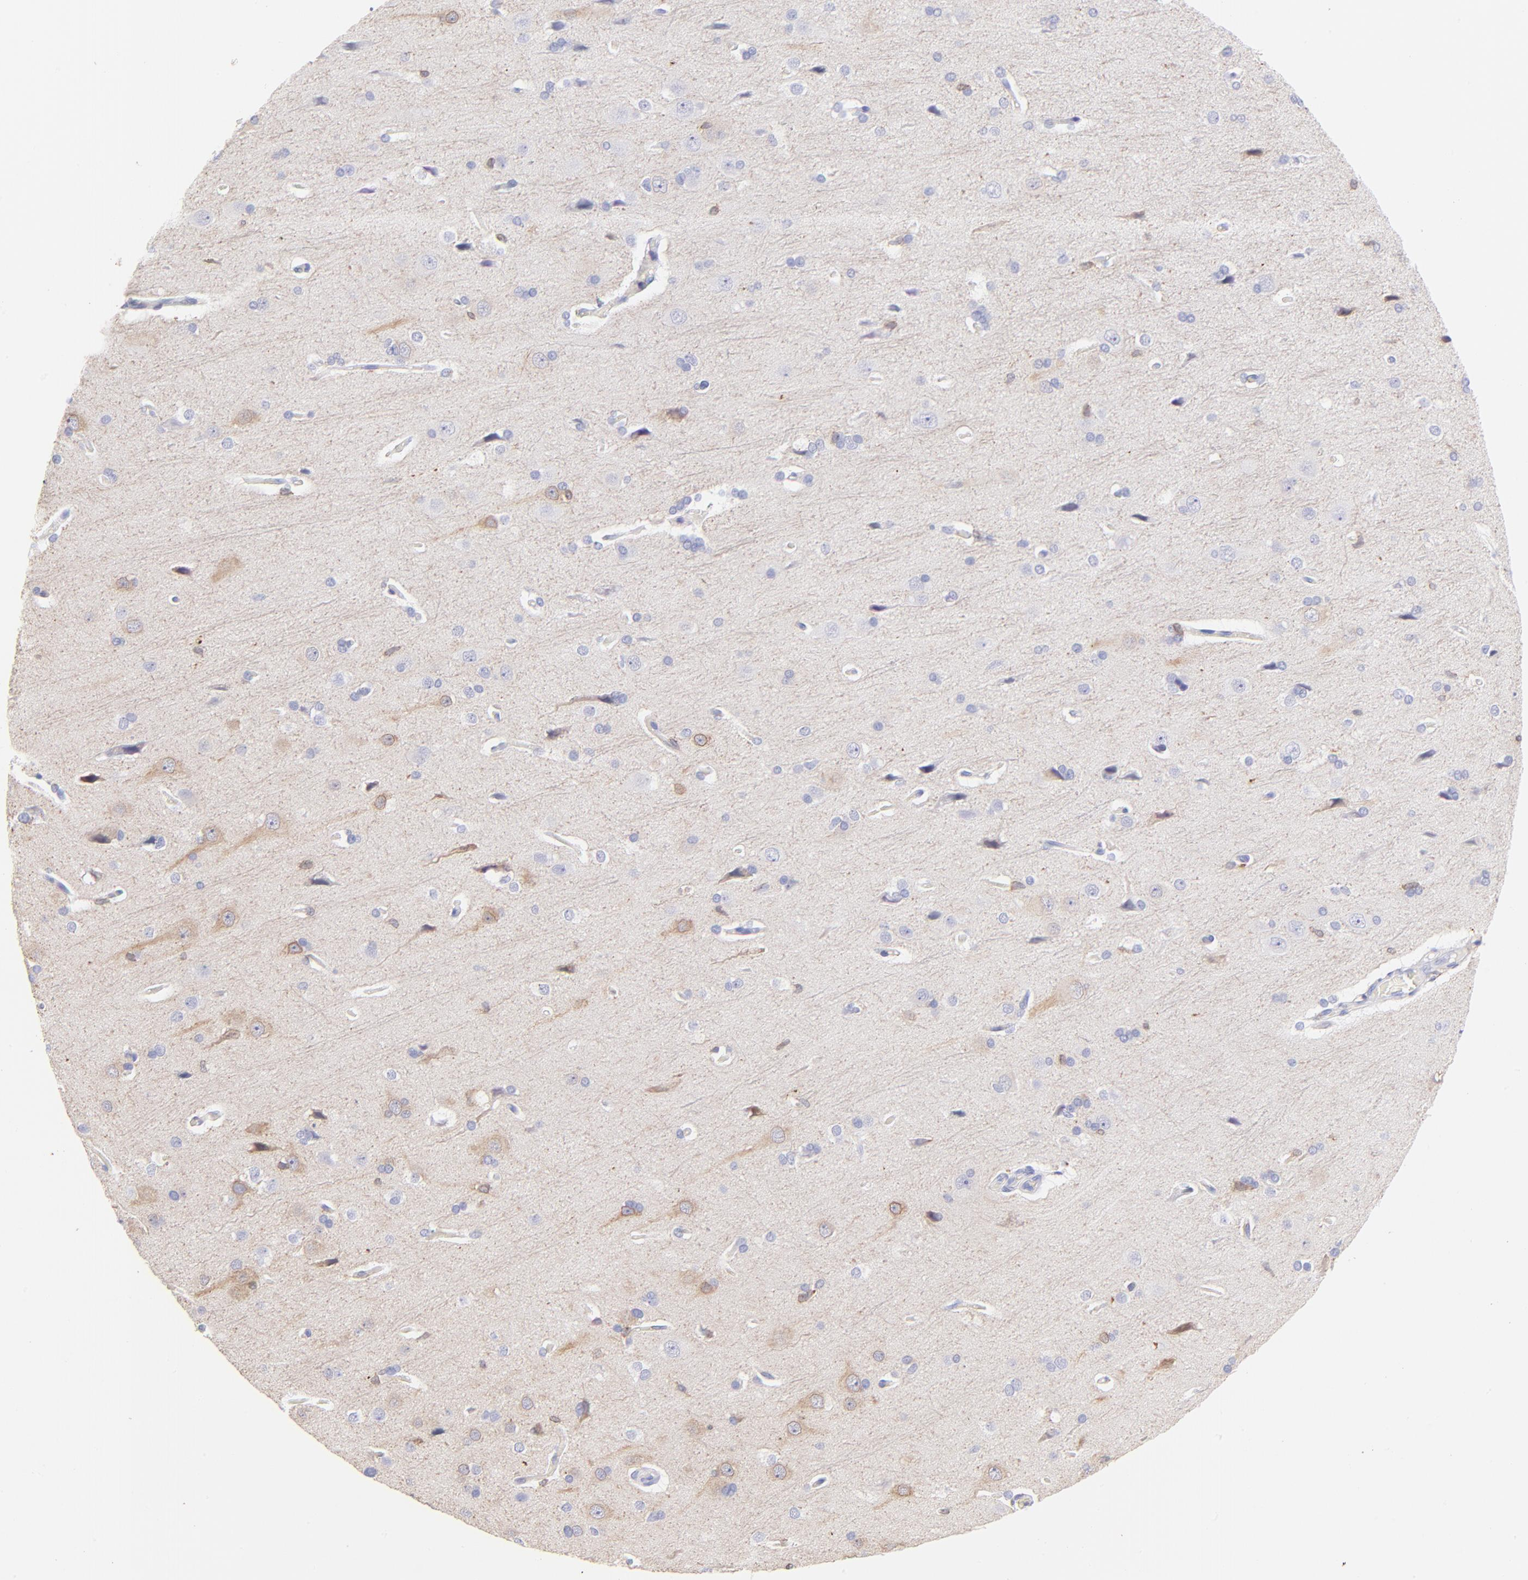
{"staining": {"intensity": "negative", "quantity": "none", "location": "none"}, "tissue": "cerebral cortex", "cell_type": "Endothelial cells", "image_type": "normal", "snomed": [{"axis": "morphology", "description": "Normal tissue, NOS"}, {"axis": "topography", "description": "Cerebral cortex"}], "caption": "Immunohistochemistry image of unremarkable cerebral cortex: cerebral cortex stained with DAB demonstrates no significant protein staining in endothelial cells.", "gene": "IRAG2", "patient": {"sex": "male", "age": 62}}